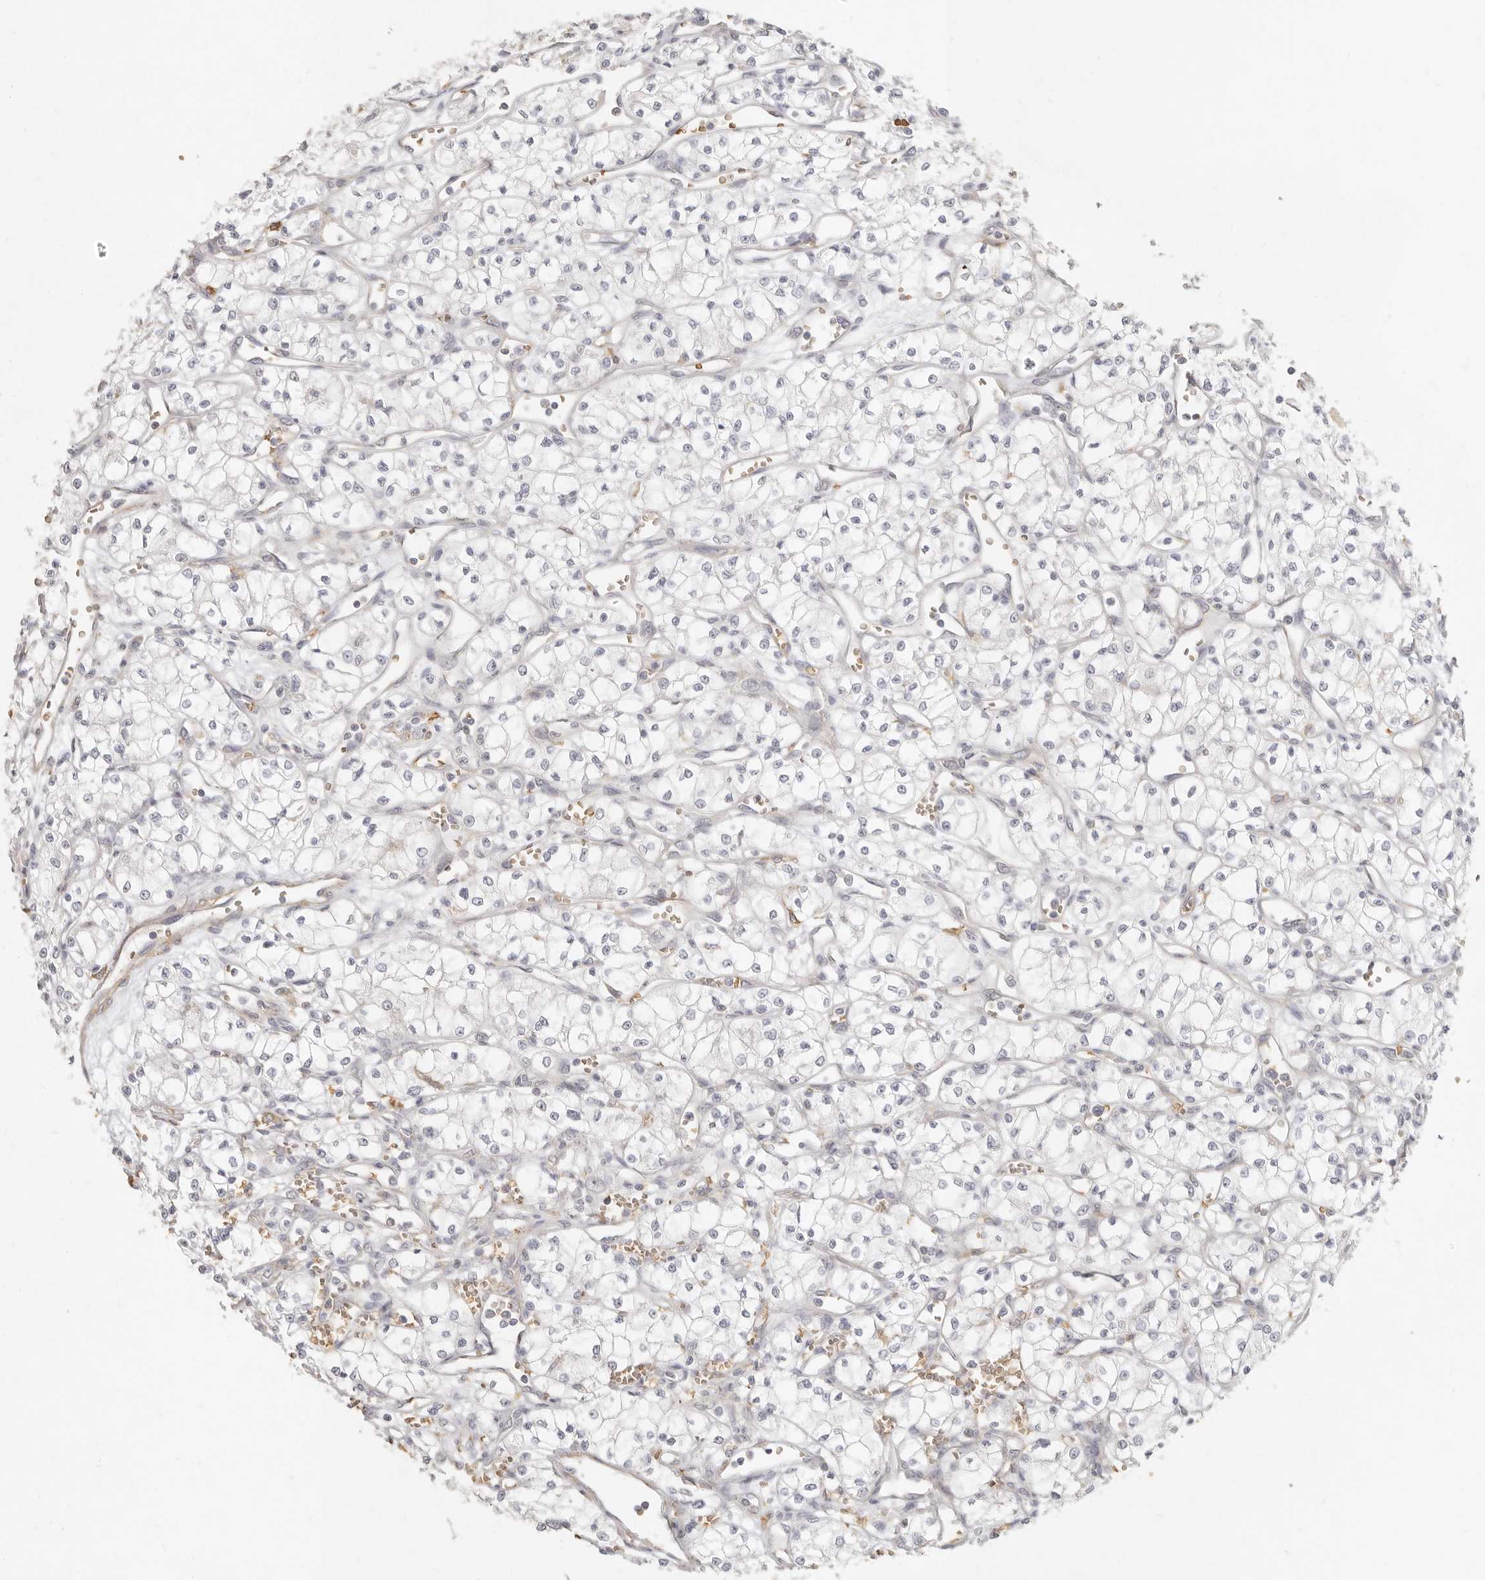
{"staining": {"intensity": "negative", "quantity": "none", "location": "none"}, "tissue": "renal cancer", "cell_type": "Tumor cells", "image_type": "cancer", "snomed": [{"axis": "morphology", "description": "Adenocarcinoma, NOS"}, {"axis": "topography", "description": "Kidney"}], "caption": "A photomicrograph of renal cancer stained for a protein exhibits no brown staining in tumor cells. (DAB immunohistochemistry (IHC) visualized using brightfield microscopy, high magnification).", "gene": "NIBAN1", "patient": {"sex": "male", "age": 59}}